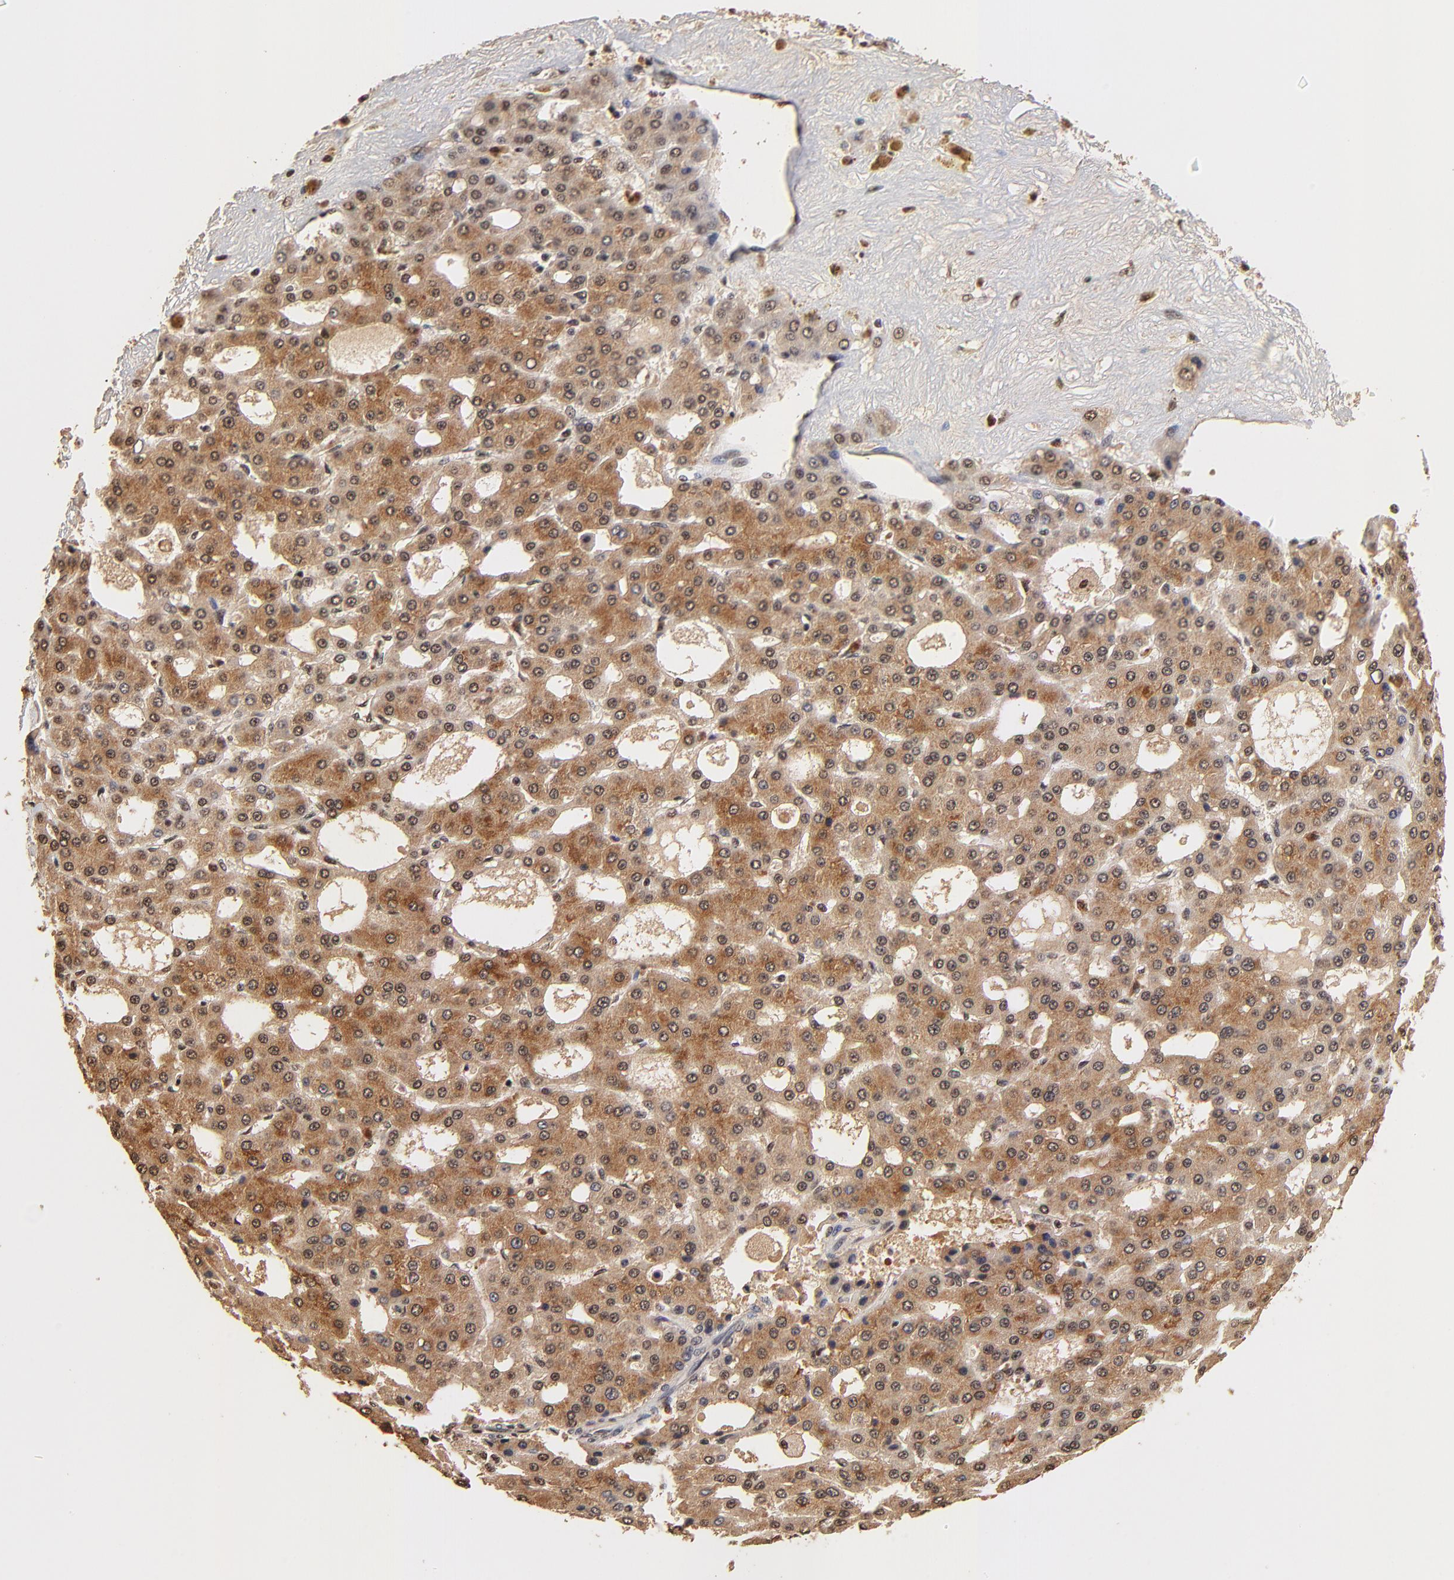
{"staining": {"intensity": "strong", "quantity": ">75%", "location": "cytoplasmic/membranous"}, "tissue": "liver cancer", "cell_type": "Tumor cells", "image_type": "cancer", "snomed": [{"axis": "morphology", "description": "Carcinoma, Hepatocellular, NOS"}, {"axis": "topography", "description": "Liver"}], "caption": "A high amount of strong cytoplasmic/membranous staining is identified in approximately >75% of tumor cells in liver cancer tissue.", "gene": "MED12", "patient": {"sex": "male", "age": 47}}